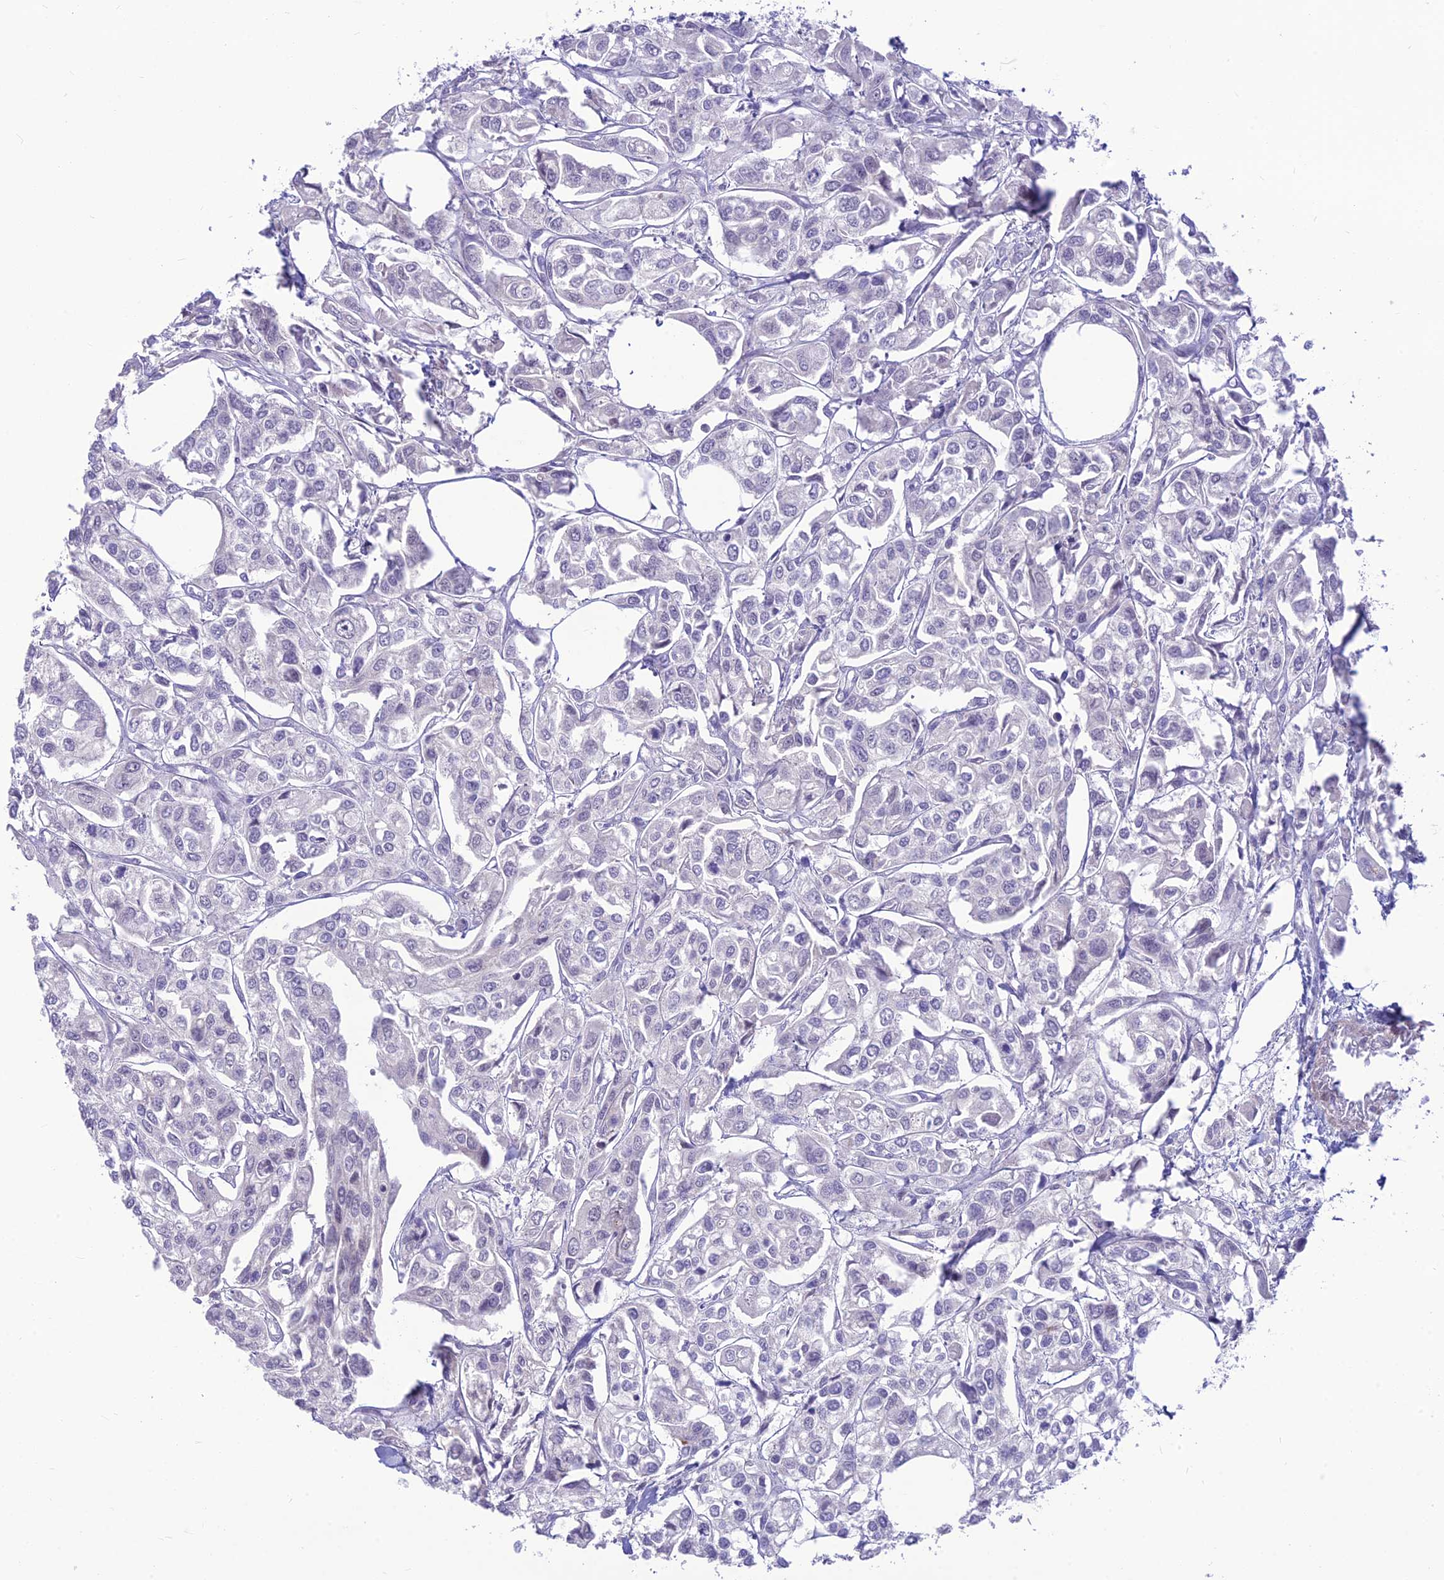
{"staining": {"intensity": "negative", "quantity": "none", "location": "none"}, "tissue": "urothelial cancer", "cell_type": "Tumor cells", "image_type": "cancer", "snomed": [{"axis": "morphology", "description": "Urothelial carcinoma, High grade"}, {"axis": "topography", "description": "Urinary bladder"}], "caption": "This micrograph is of urothelial cancer stained with immunohistochemistry to label a protein in brown with the nuclei are counter-stained blue. There is no expression in tumor cells.", "gene": "ASPDH", "patient": {"sex": "male", "age": 67}}